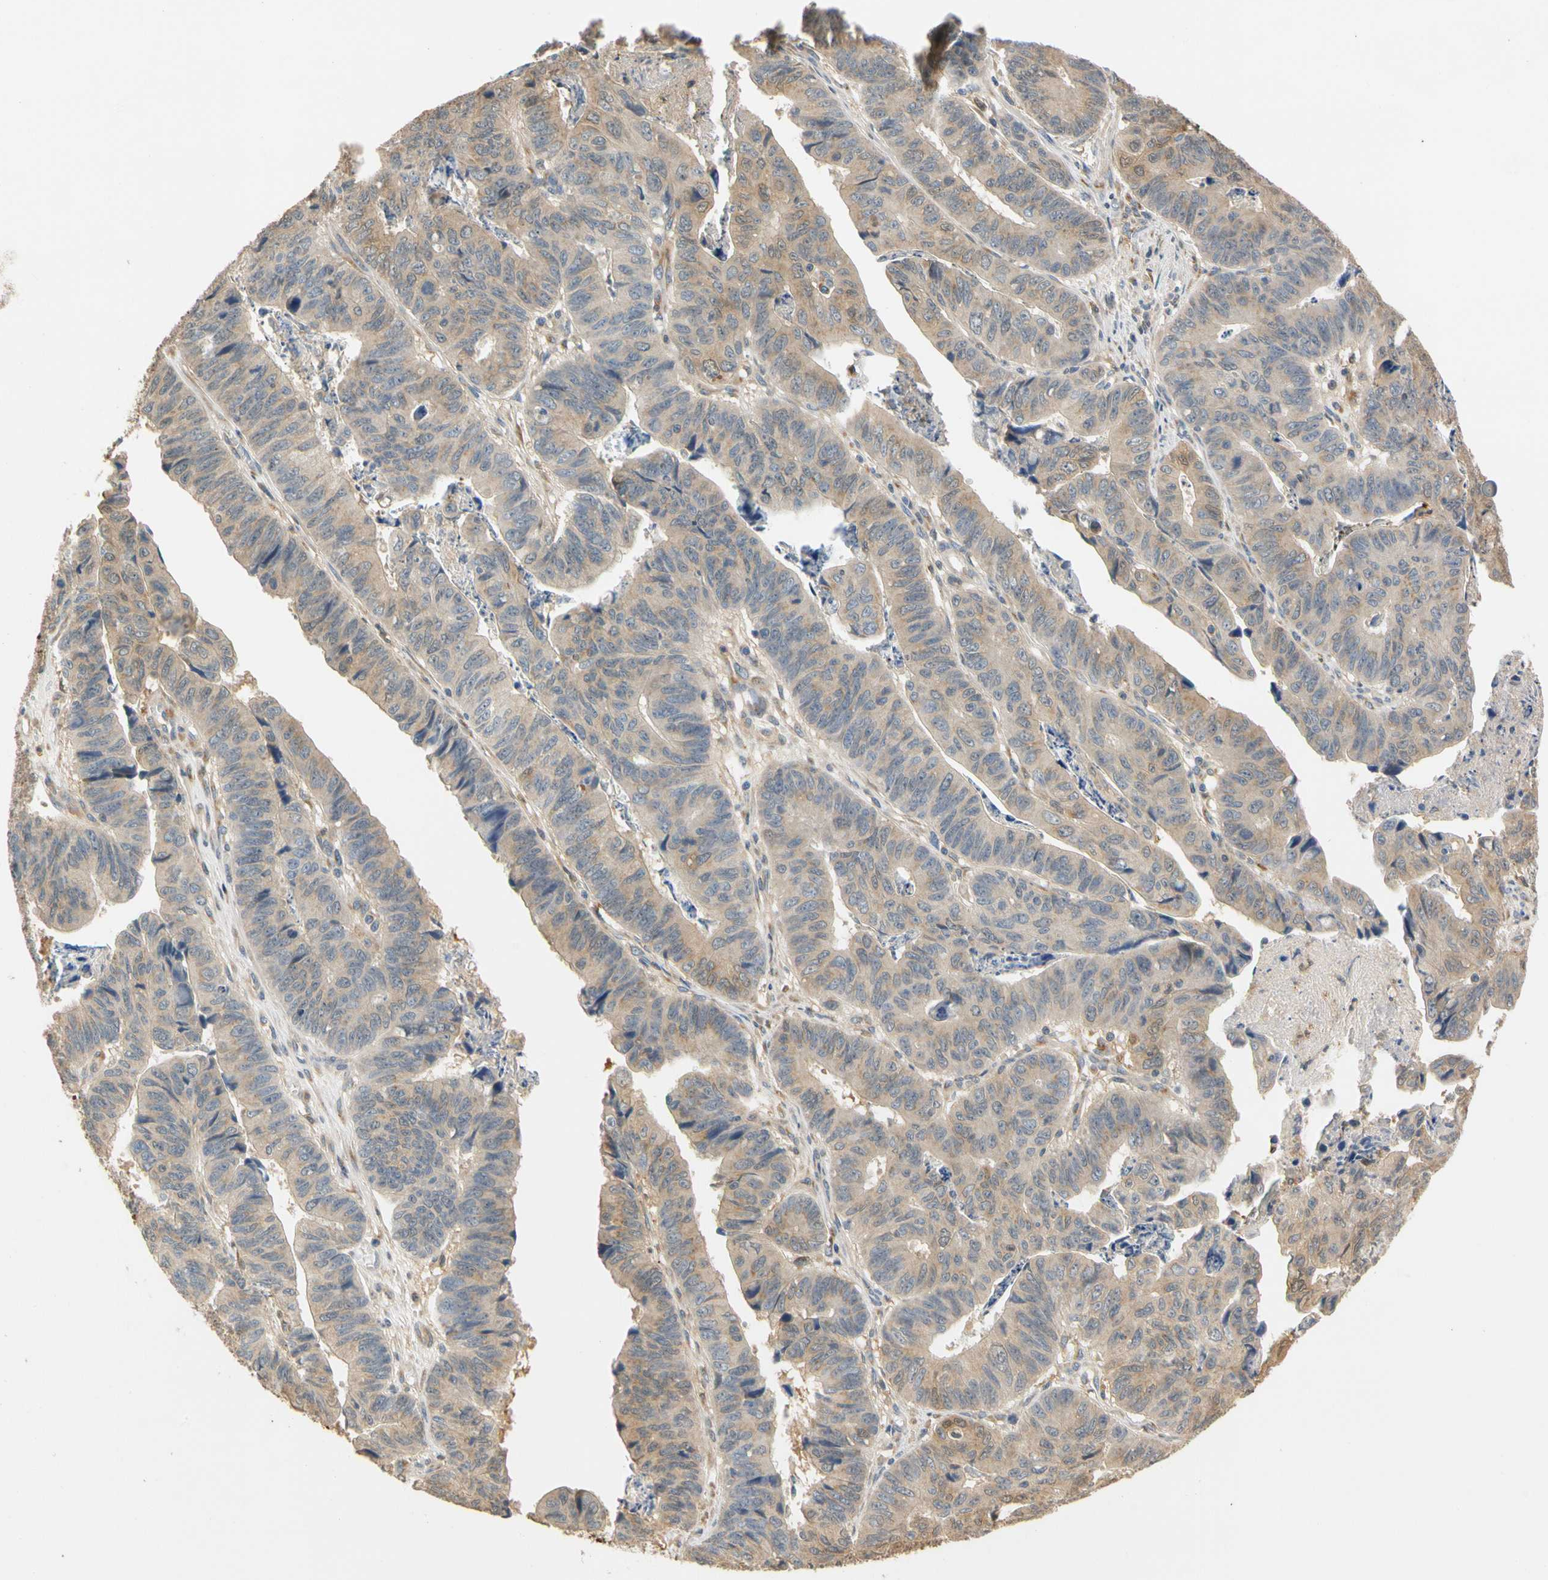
{"staining": {"intensity": "weak", "quantity": ">75%", "location": "cytoplasmic/membranous"}, "tissue": "stomach cancer", "cell_type": "Tumor cells", "image_type": "cancer", "snomed": [{"axis": "morphology", "description": "Adenocarcinoma, NOS"}, {"axis": "topography", "description": "Stomach, lower"}], "caption": "Tumor cells demonstrate low levels of weak cytoplasmic/membranous staining in approximately >75% of cells in stomach adenocarcinoma.", "gene": "GPSM2", "patient": {"sex": "male", "age": 77}}